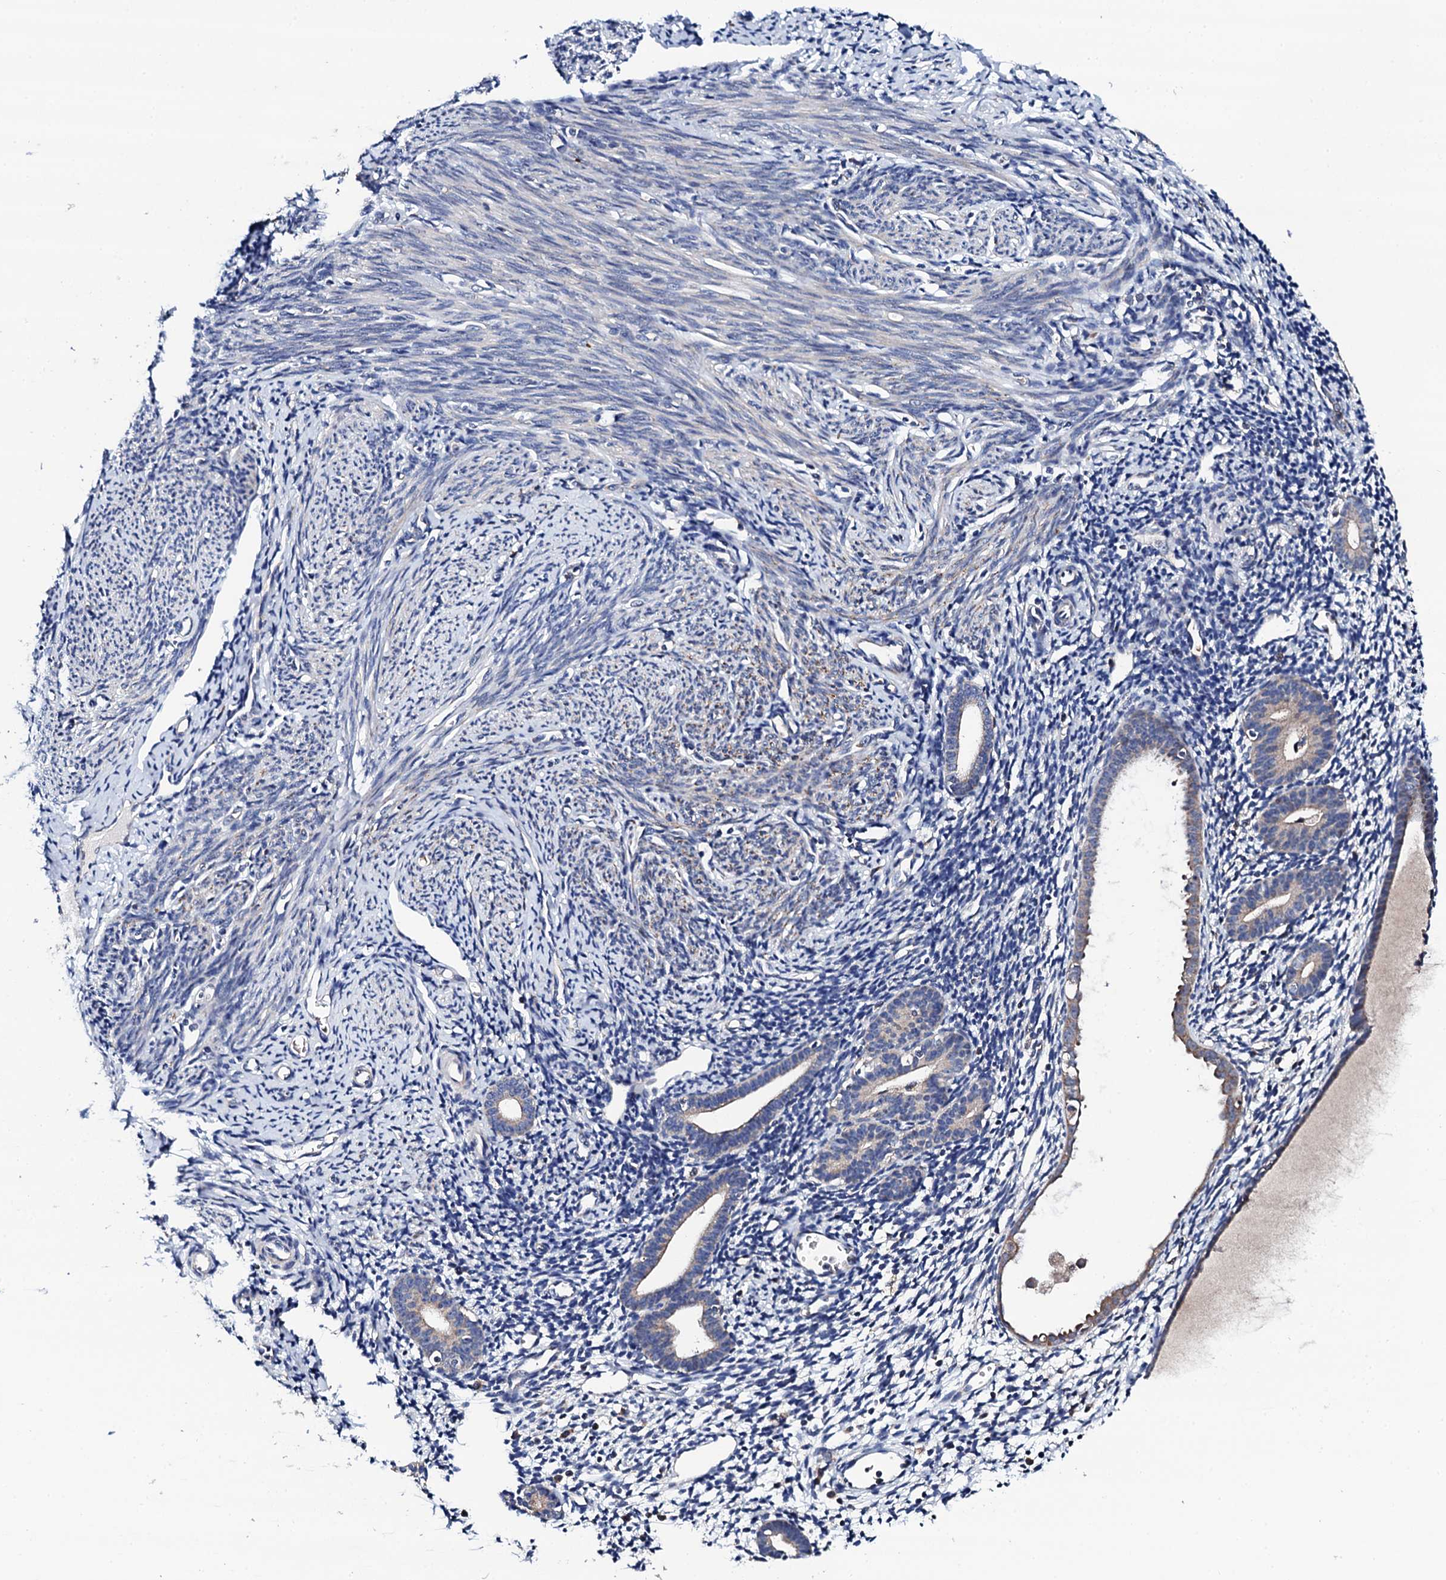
{"staining": {"intensity": "negative", "quantity": "none", "location": "none"}, "tissue": "endometrium", "cell_type": "Cells in endometrial stroma", "image_type": "normal", "snomed": [{"axis": "morphology", "description": "Normal tissue, NOS"}, {"axis": "topography", "description": "Endometrium"}], "caption": "IHC of benign endometrium shows no staining in cells in endometrial stroma. The staining is performed using DAB (3,3'-diaminobenzidine) brown chromogen with nuclei counter-stained in using hematoxylin.", "gene": "COG4", "patient": {"sex": "female", "age": 56}}